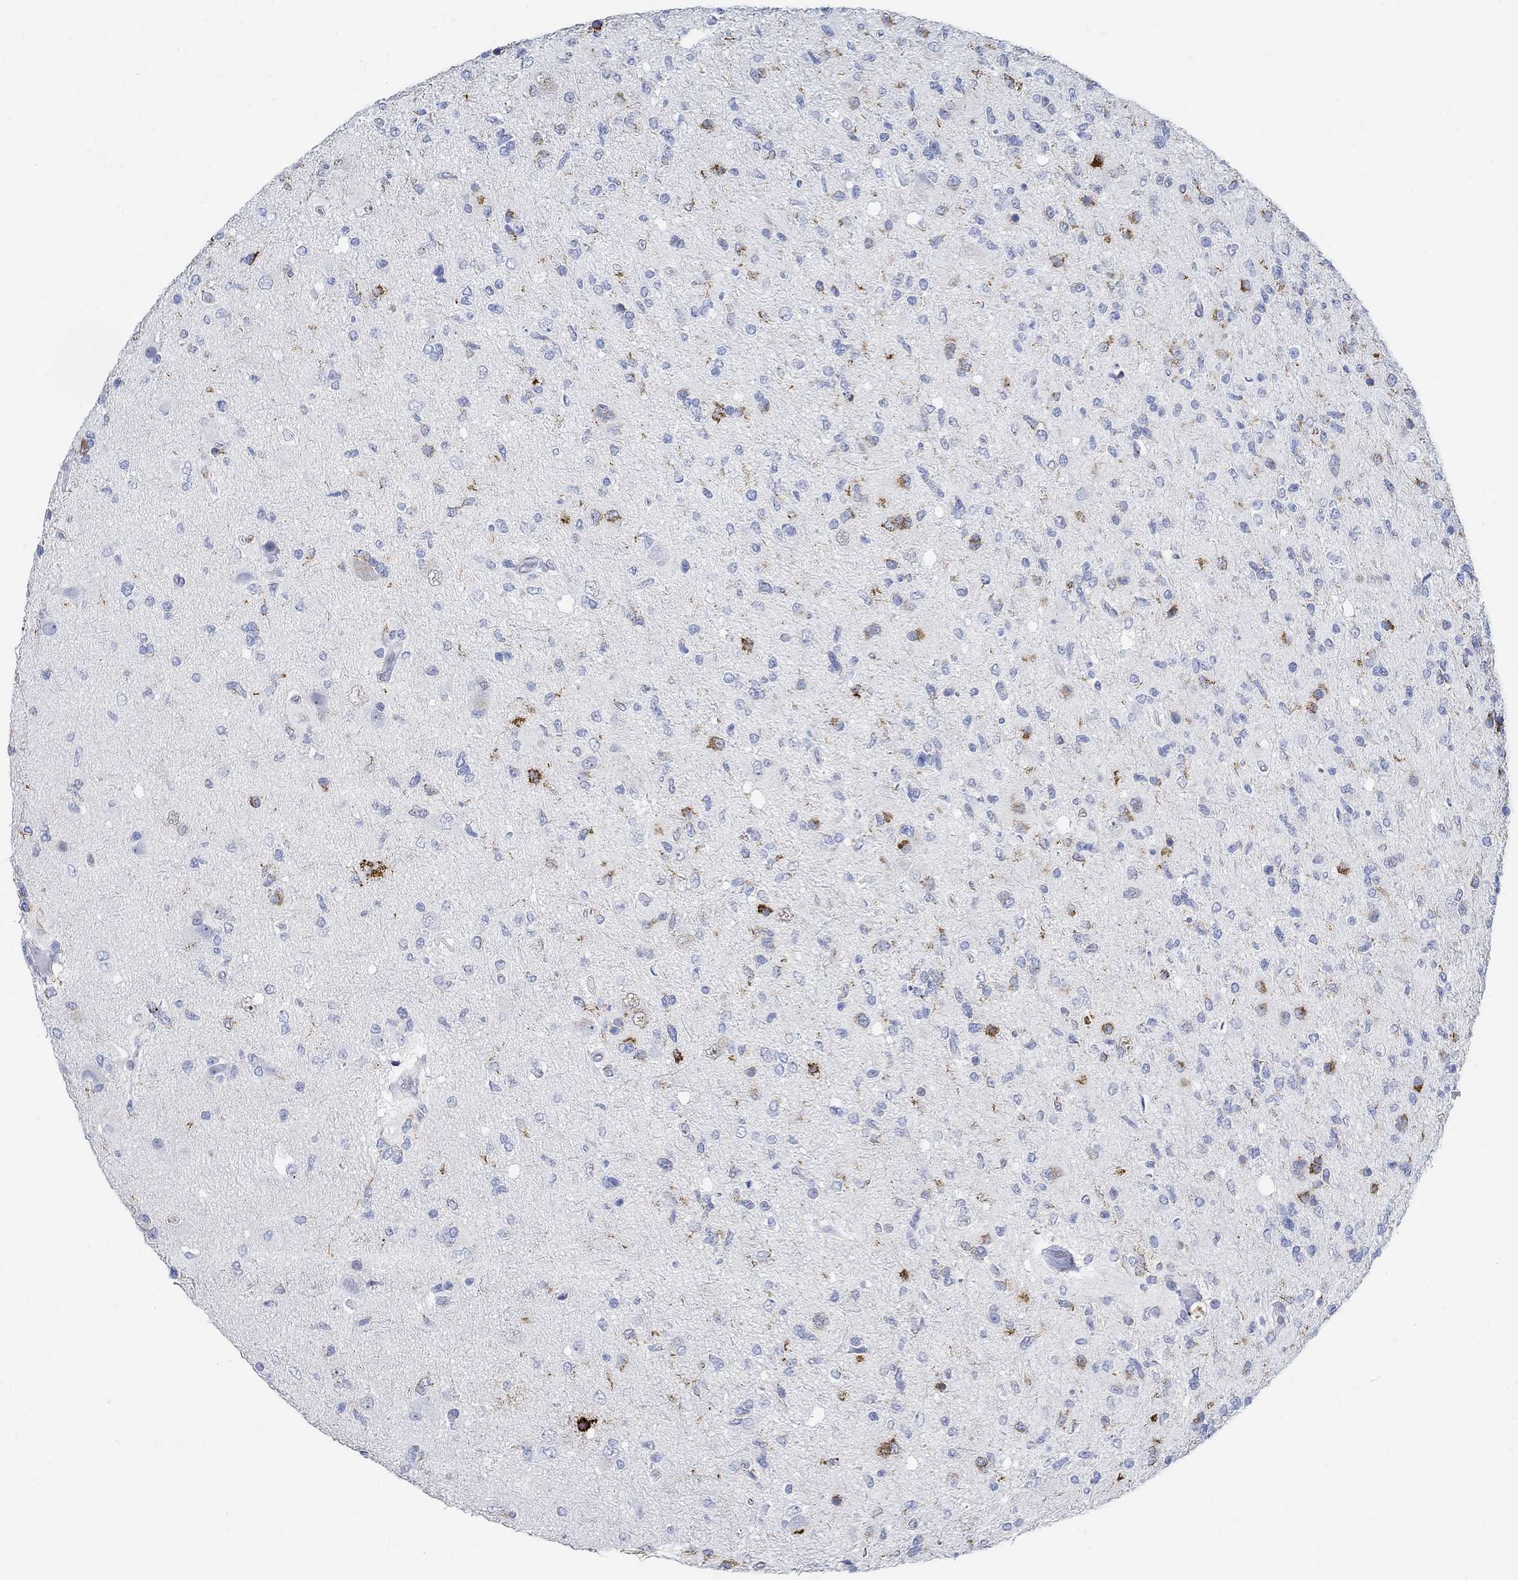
{"staining": {"intensity": "negative", "quantity": "none", "location": "none"}, "tissue": "glioma", "cell_type": "Tumor cells", "image_type": "cancer", "snomed": [{"axis": "morphology", "description": "Glioma, malignant, High grade"}, {"axis": "topography", "description": "Cerebral cortex"}], "caption": "Malignant glioma (high-grade) stained for a protein using immunohistochemistry (IHC) exhibits no positivity tumor cells.", "gene": "RBM20", "patient": {"sex": "male", "age": 70}}